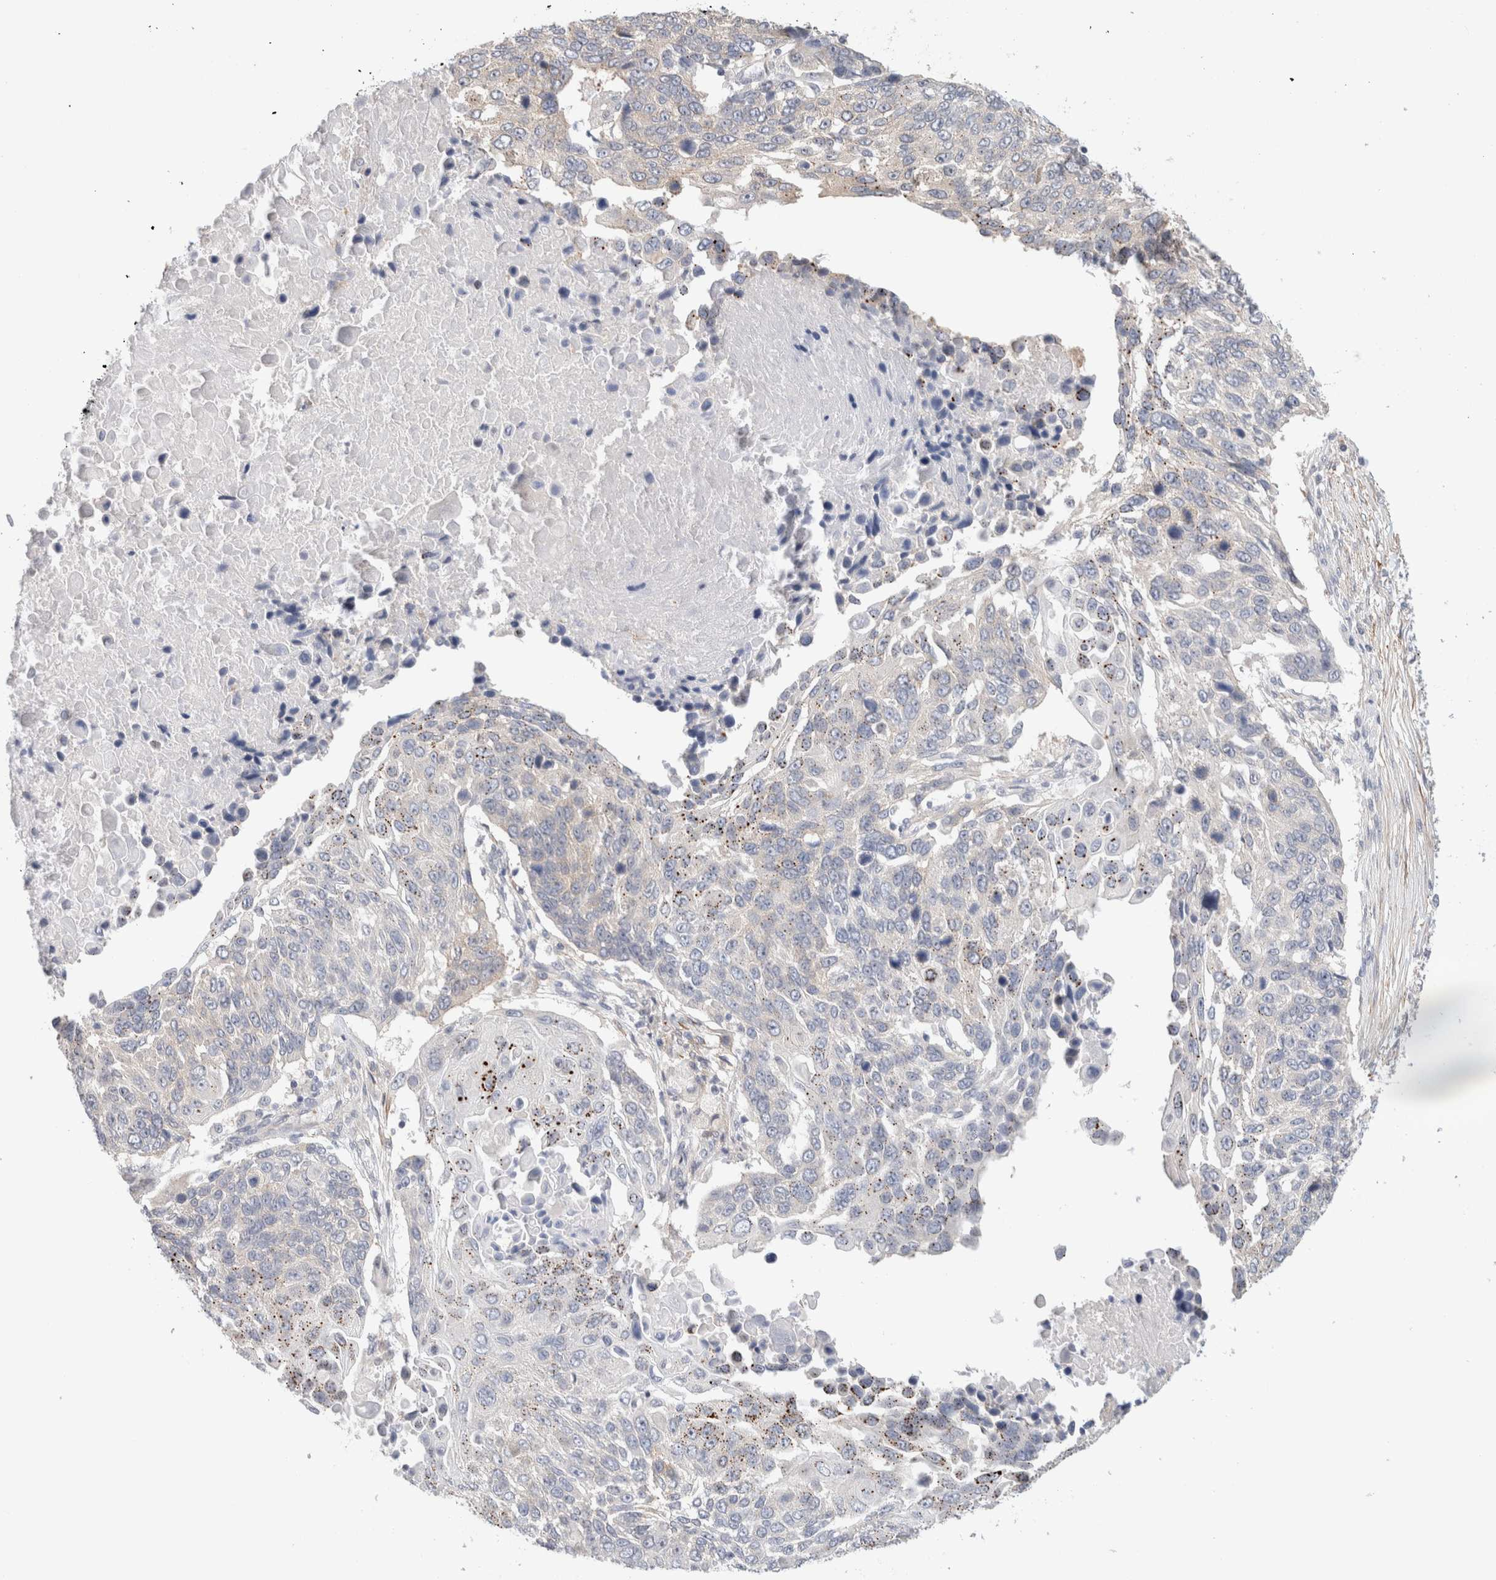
{"staining": {"intensity": "negative", "quantity": "none", "location": "none"}, "tissue": "lung cancer", "cell_type": "Tumor cells", "image_type": "cancer", "snomed": [{"axis": "morphology", "description": "Squamous cell carcinoma, NOS"}, {"axis": "topography", "description": "Lung"}], "caption": "Immunohistochemical staining of squamous cell carcinoma (lung) exhibits no significant expression in tumor cells.", "gene": "SPRTN", "patient": {"sex": "male", "age": 66}}